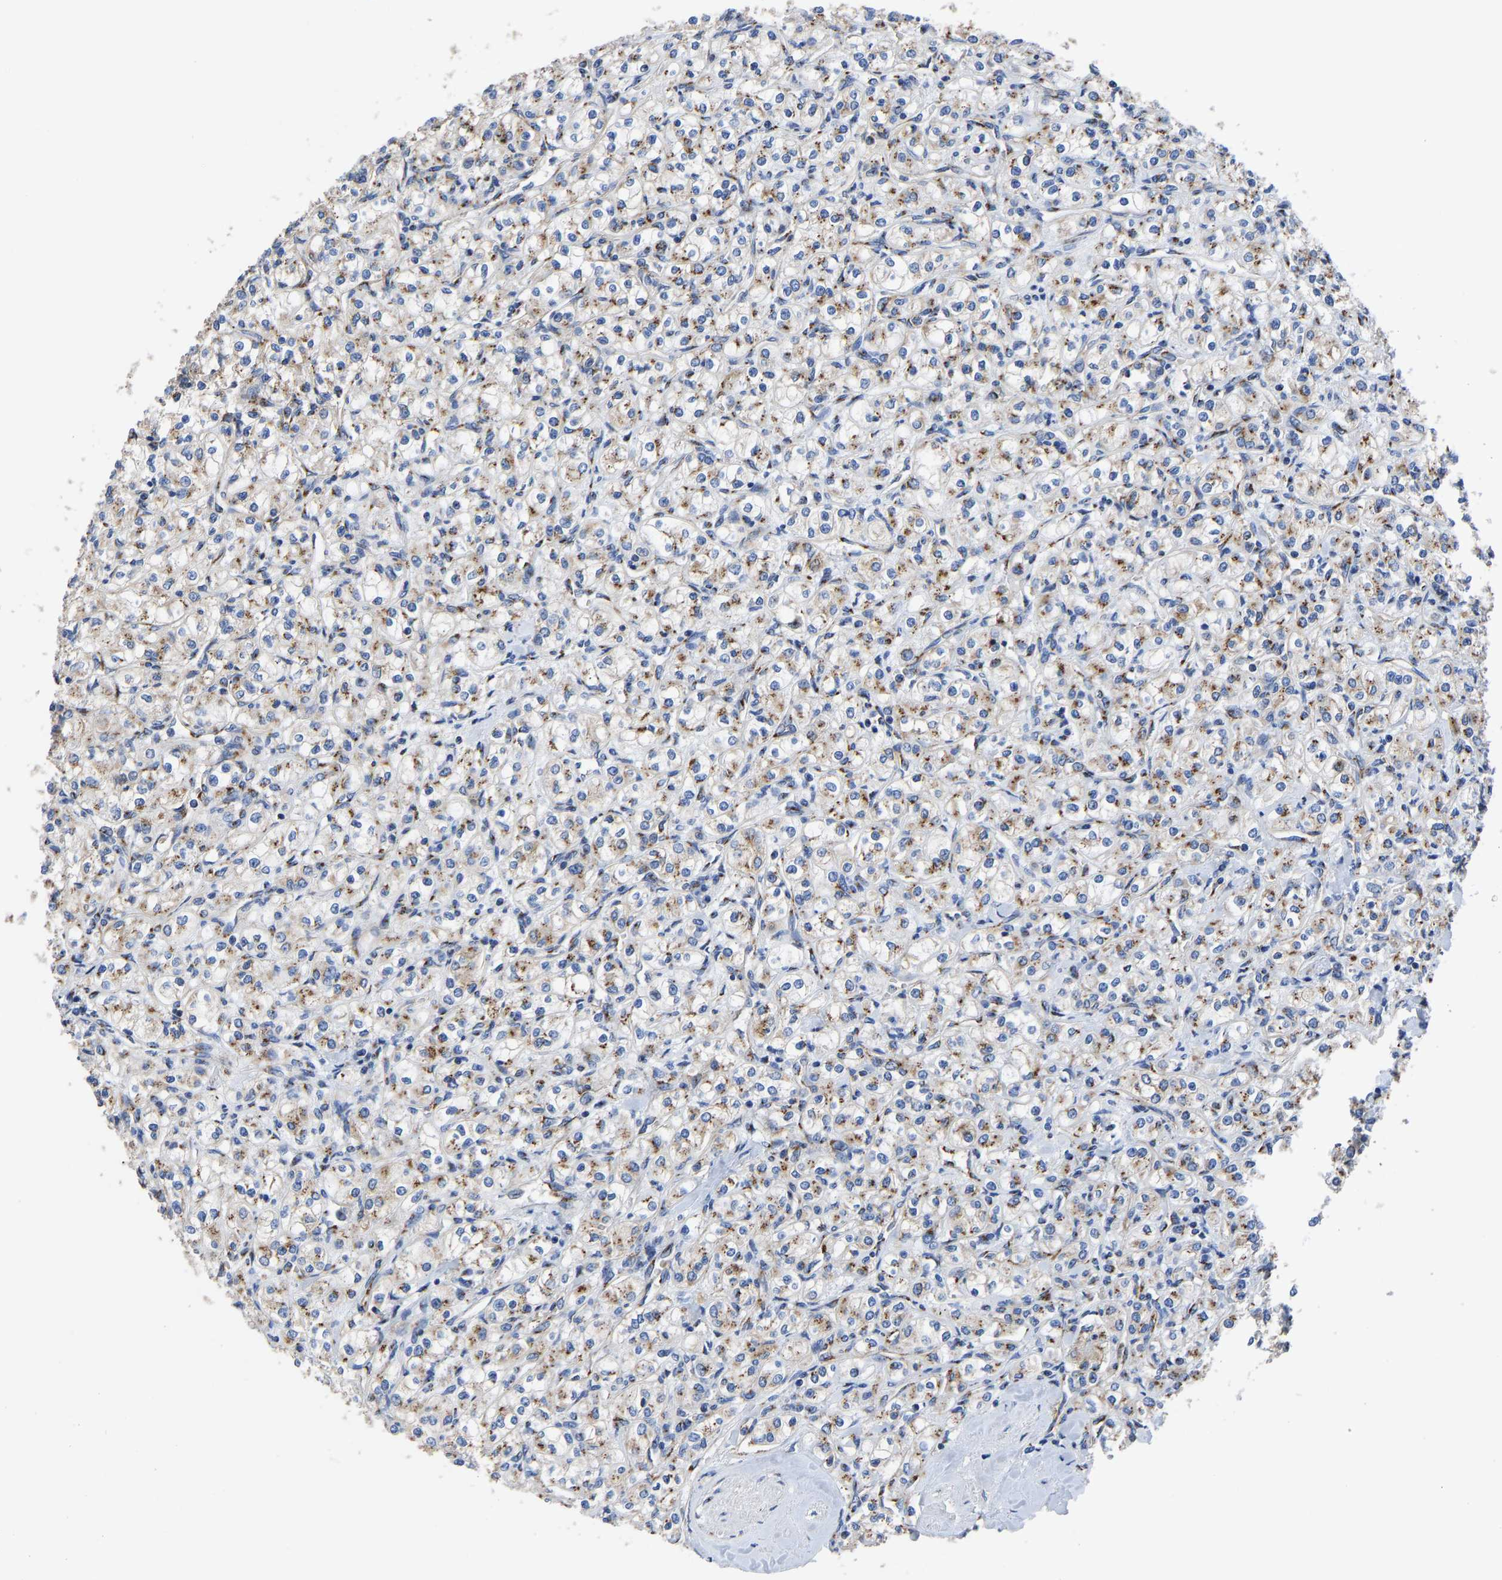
{"staining": {"intensity": "moderate", "quantity": ">75%", "location": "cytoplasmic/membranous"}, "tissue": "renal cancer", "cell_type": "Tumor cells", "image_type": "cancer", "snomed": [{"axis": "morphology", "description": "Adenocarcinoma, NOS"}, {"axis": "topography", "description": "Kidney"}], "caption": "Renal cancer (adenocarcinoma) stained with a brown dye shows moderate cytoplasmic/membranous positive staining in about >75% of tumor cells.", "gene": "TMEM87A", "patient": {"sex": "male", "age": 77}}